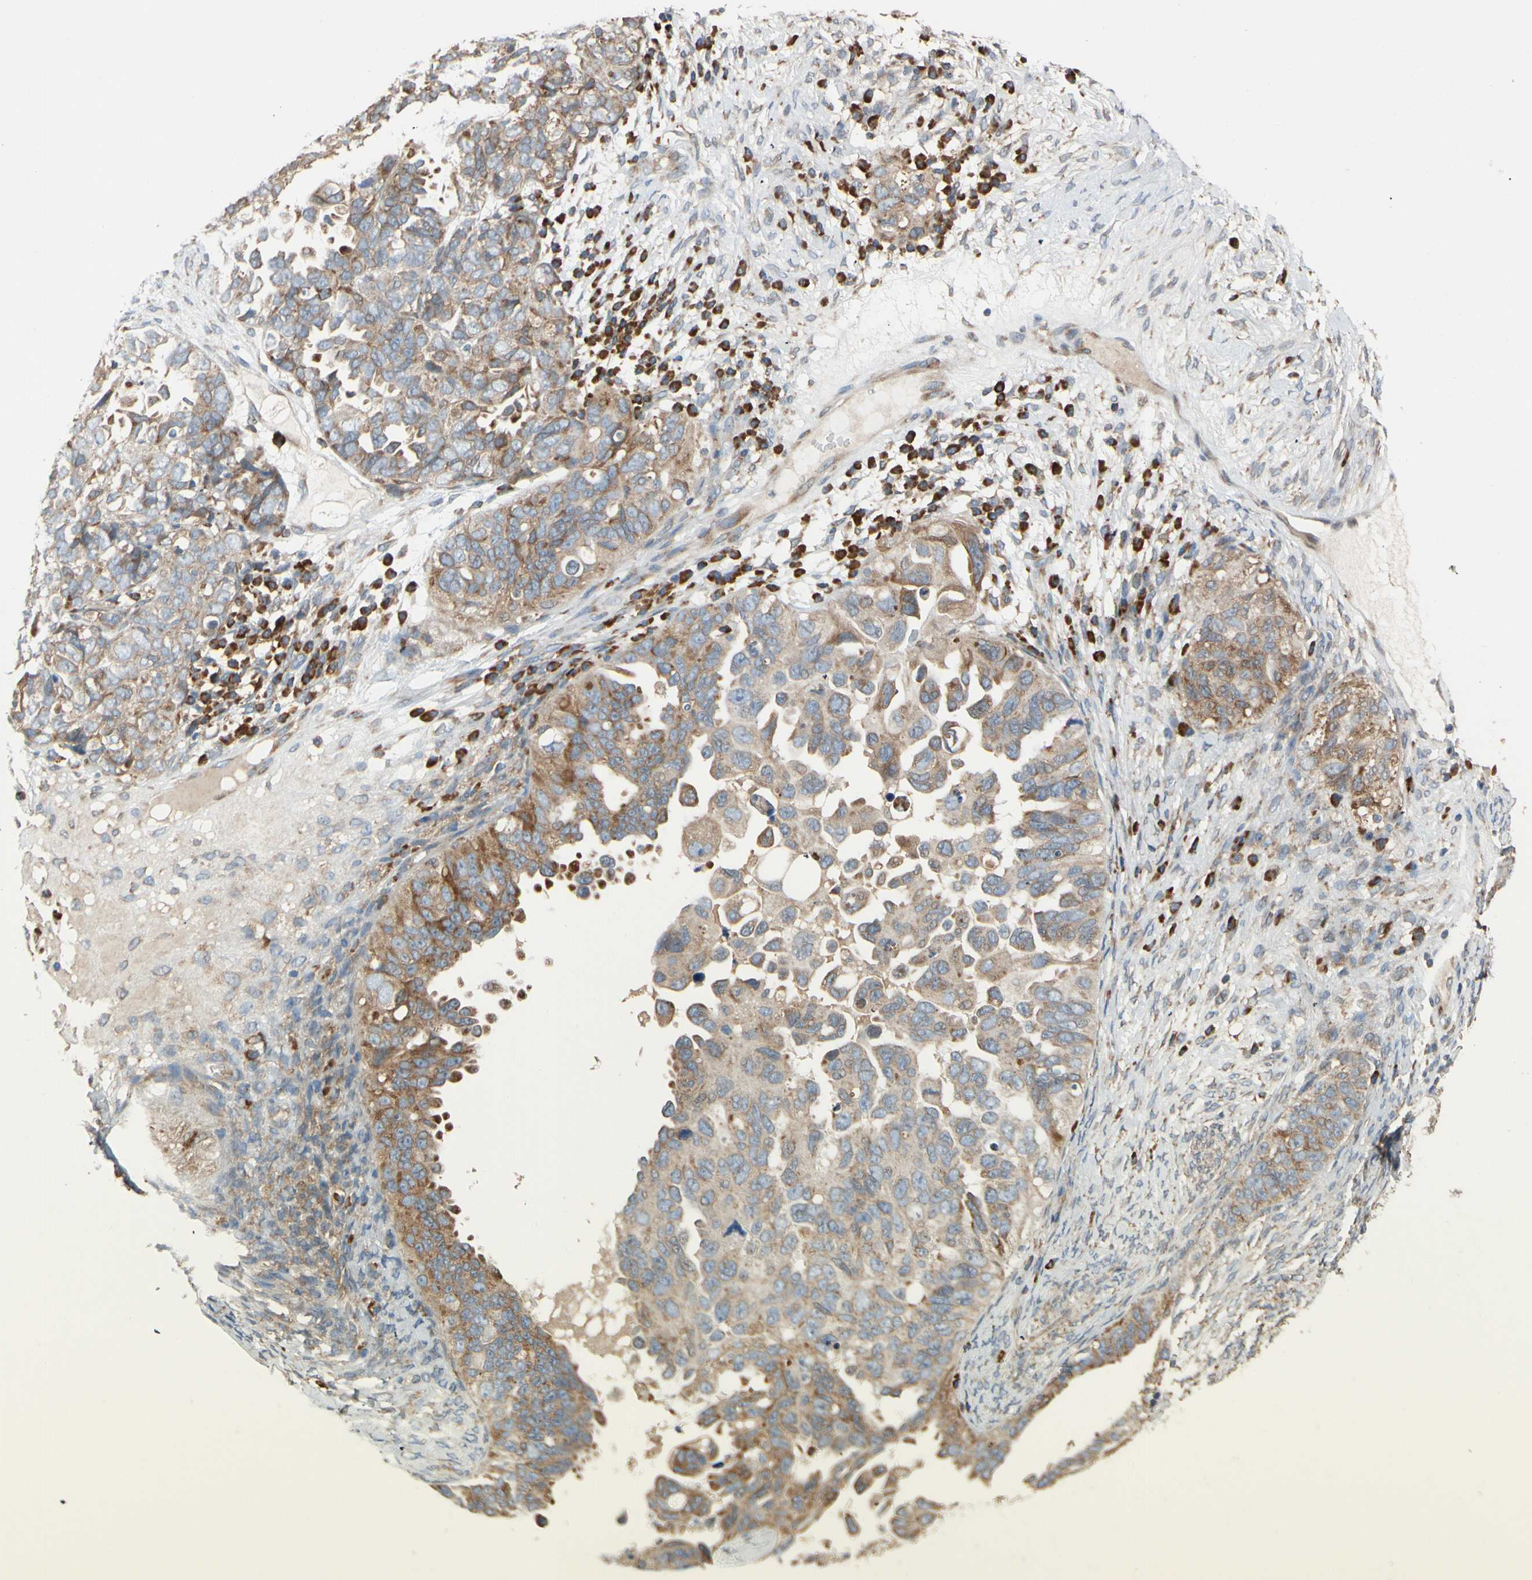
{"staining": {"intensity": "moderate", "quantity": ">75%", "location": "cytoplasmic/membranous"}, "tissue": "ovarian cancer", "cell_type": "Tumor cells", "image_type": "cancer", "snomed": [{"axis": "morphology", "description": "Cystadenocarcinoma, serous, NOS"}, {"axis": "topography", "description": "Ovary"}], "caption": "Immunohistochemical staining of human ovarian serous cystadenocarcinoma reveals medium levels of moderate cytoplasmic/membranous protein positivity in approximately >75% of tumor cells.", "gene": "RPN2", "patient": {"sex": "female", "age": 82}}